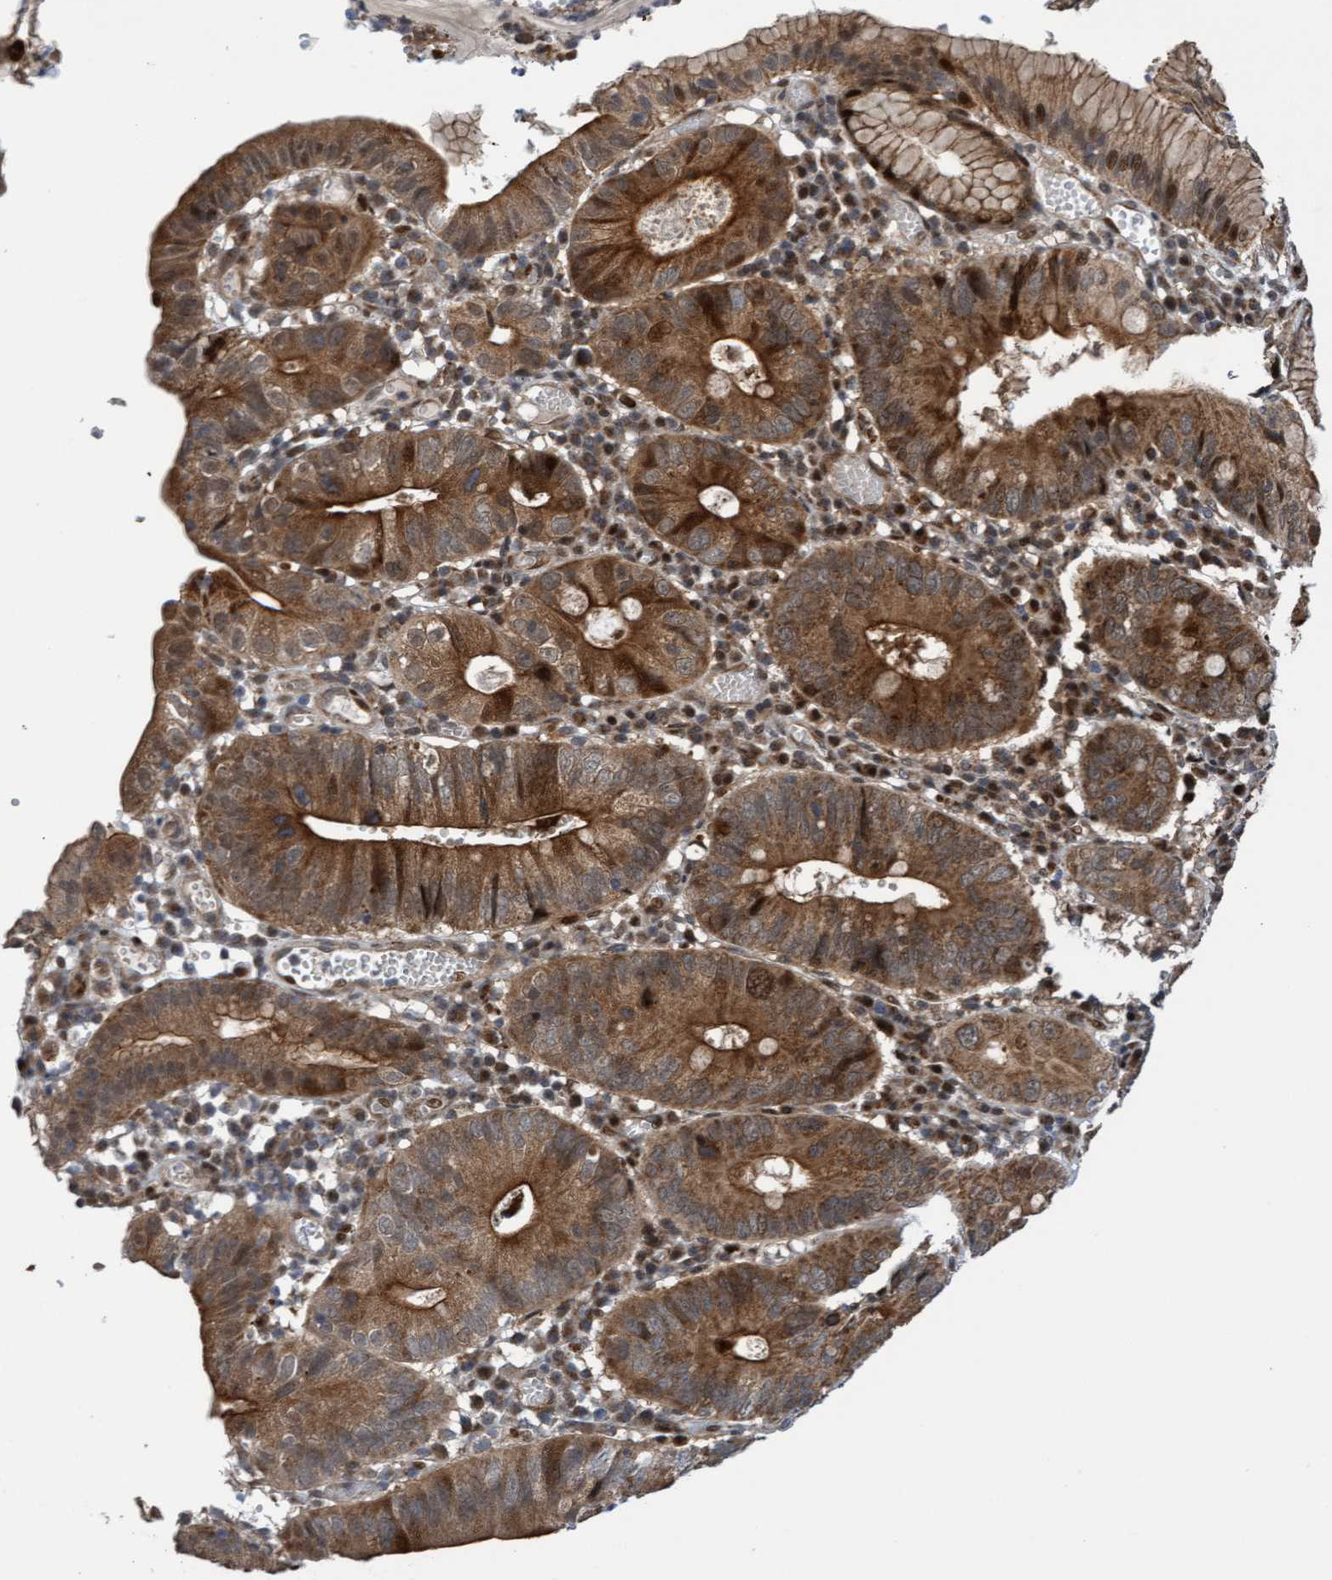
{"staining": {"intensity": "strong", "quantity": ">75%", "location": "cytoplasmic/membranous"}, "tissue": "stomach cancer", "cell_type": "Tumor cells", "image_type": "cancer", "snomed": [{"axis": "morphology", "description": "Adenocarcinoma, NOS"}, {"axis": "topography", "description": "Stomach"}], "caption": "Brown immunohistochemical staining in human stomach cancer reveals strong cytoplasmic/membranous expression in about >75% of tumor cells.", "gene": "ITFG1", "patient": {"sex": "male", "age": 59}}